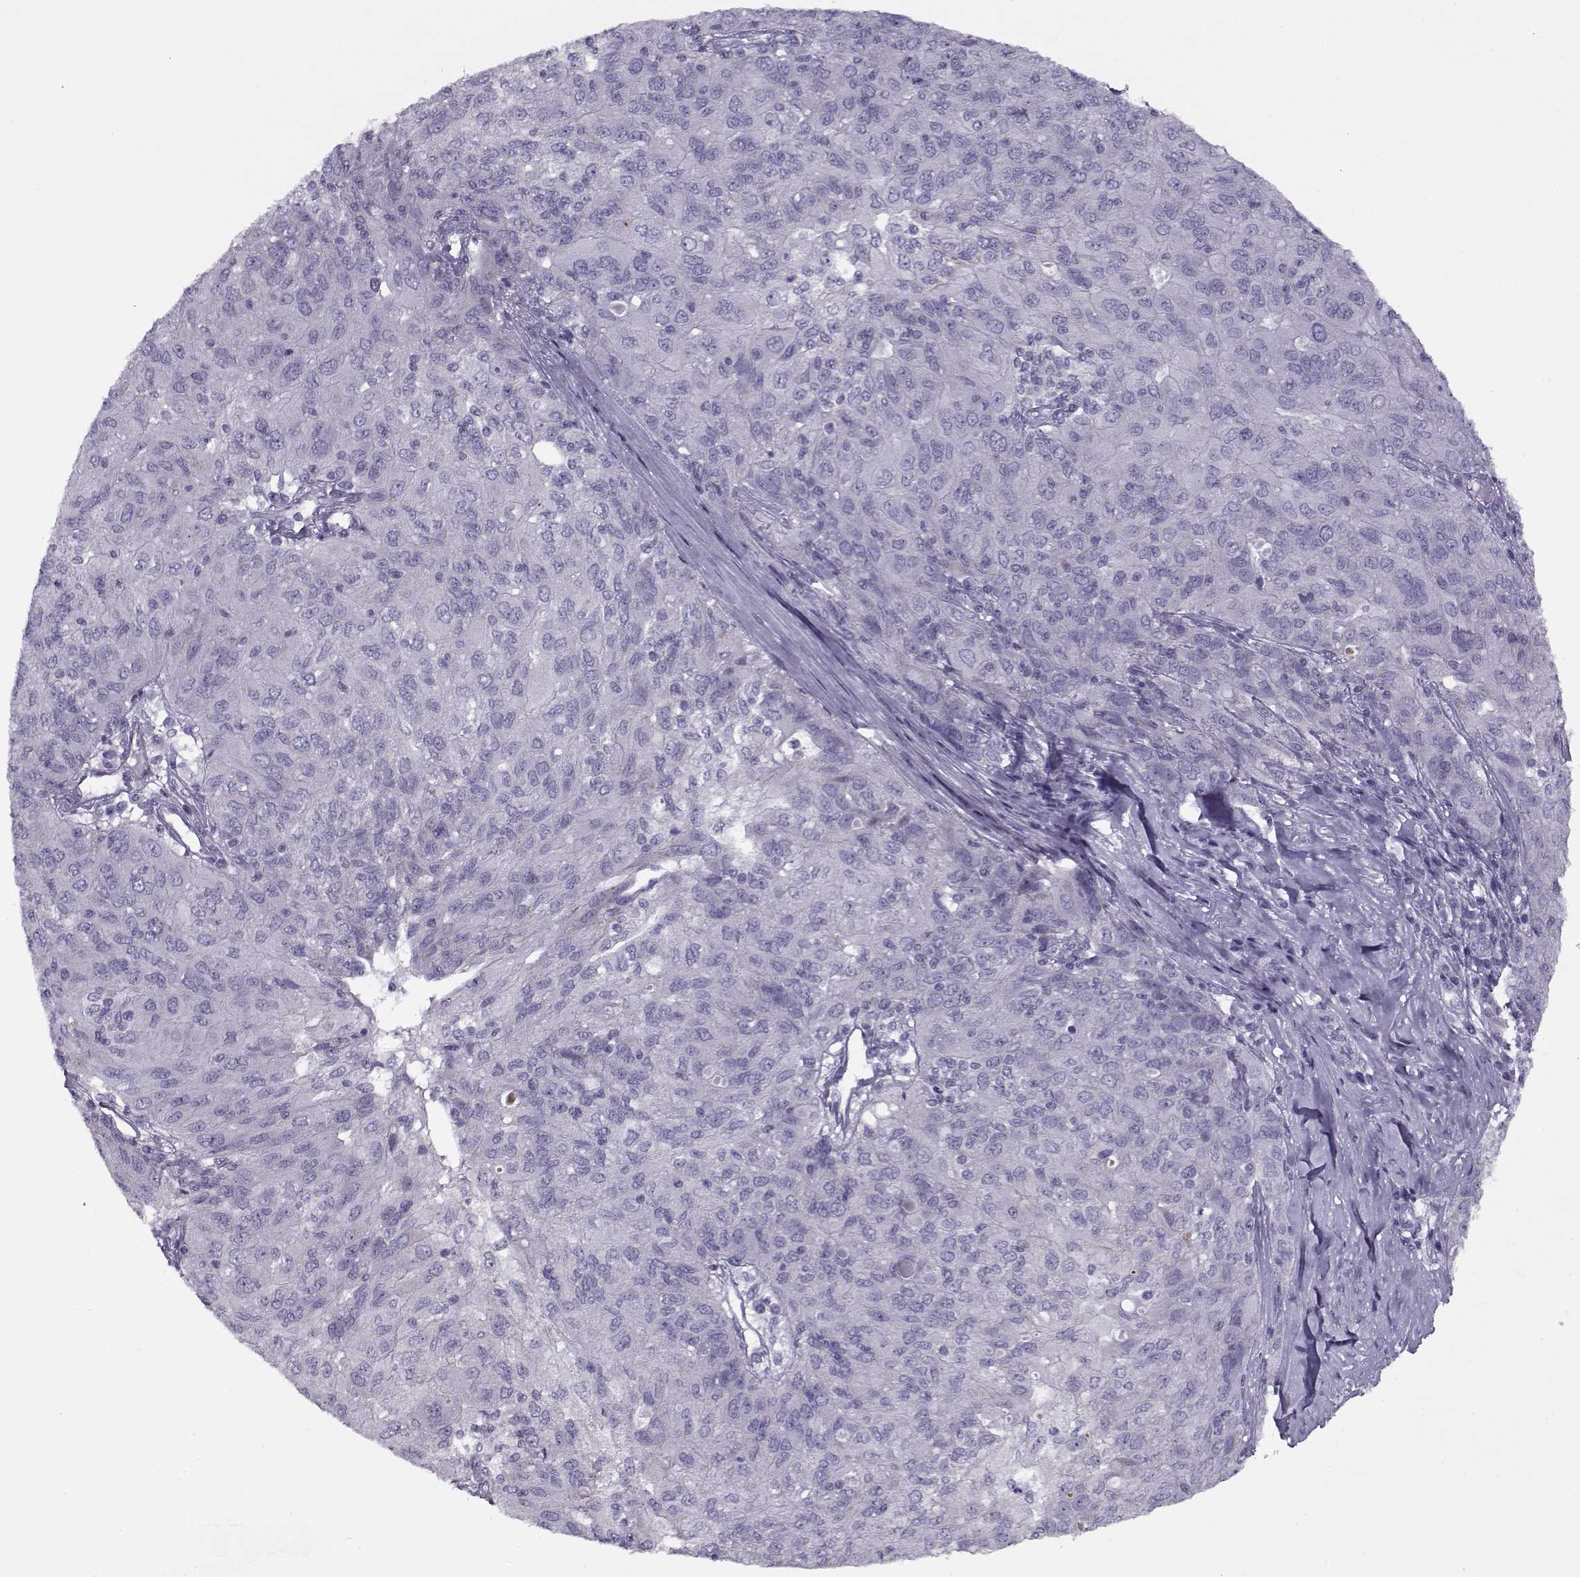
{"staining": {"intensity": "negative", "quantity": "none", "location": "none"}, "tissue": "ovarian cancer", "cell_type": "Tumor cells", "image_type": "cancer", "snomed": [{"axis": "morphology", "description": "Carcinoma, endometroid"}, {"axis": "topography", "description": "Ovary"}], "caption": "Immunohistochemical staining of human ovarian cancer (endometroid carcinoma) reveals no significant positivity in tumor cells.", "gene": "PP2D1", "patient": {"sex": "female", "age": 50}}